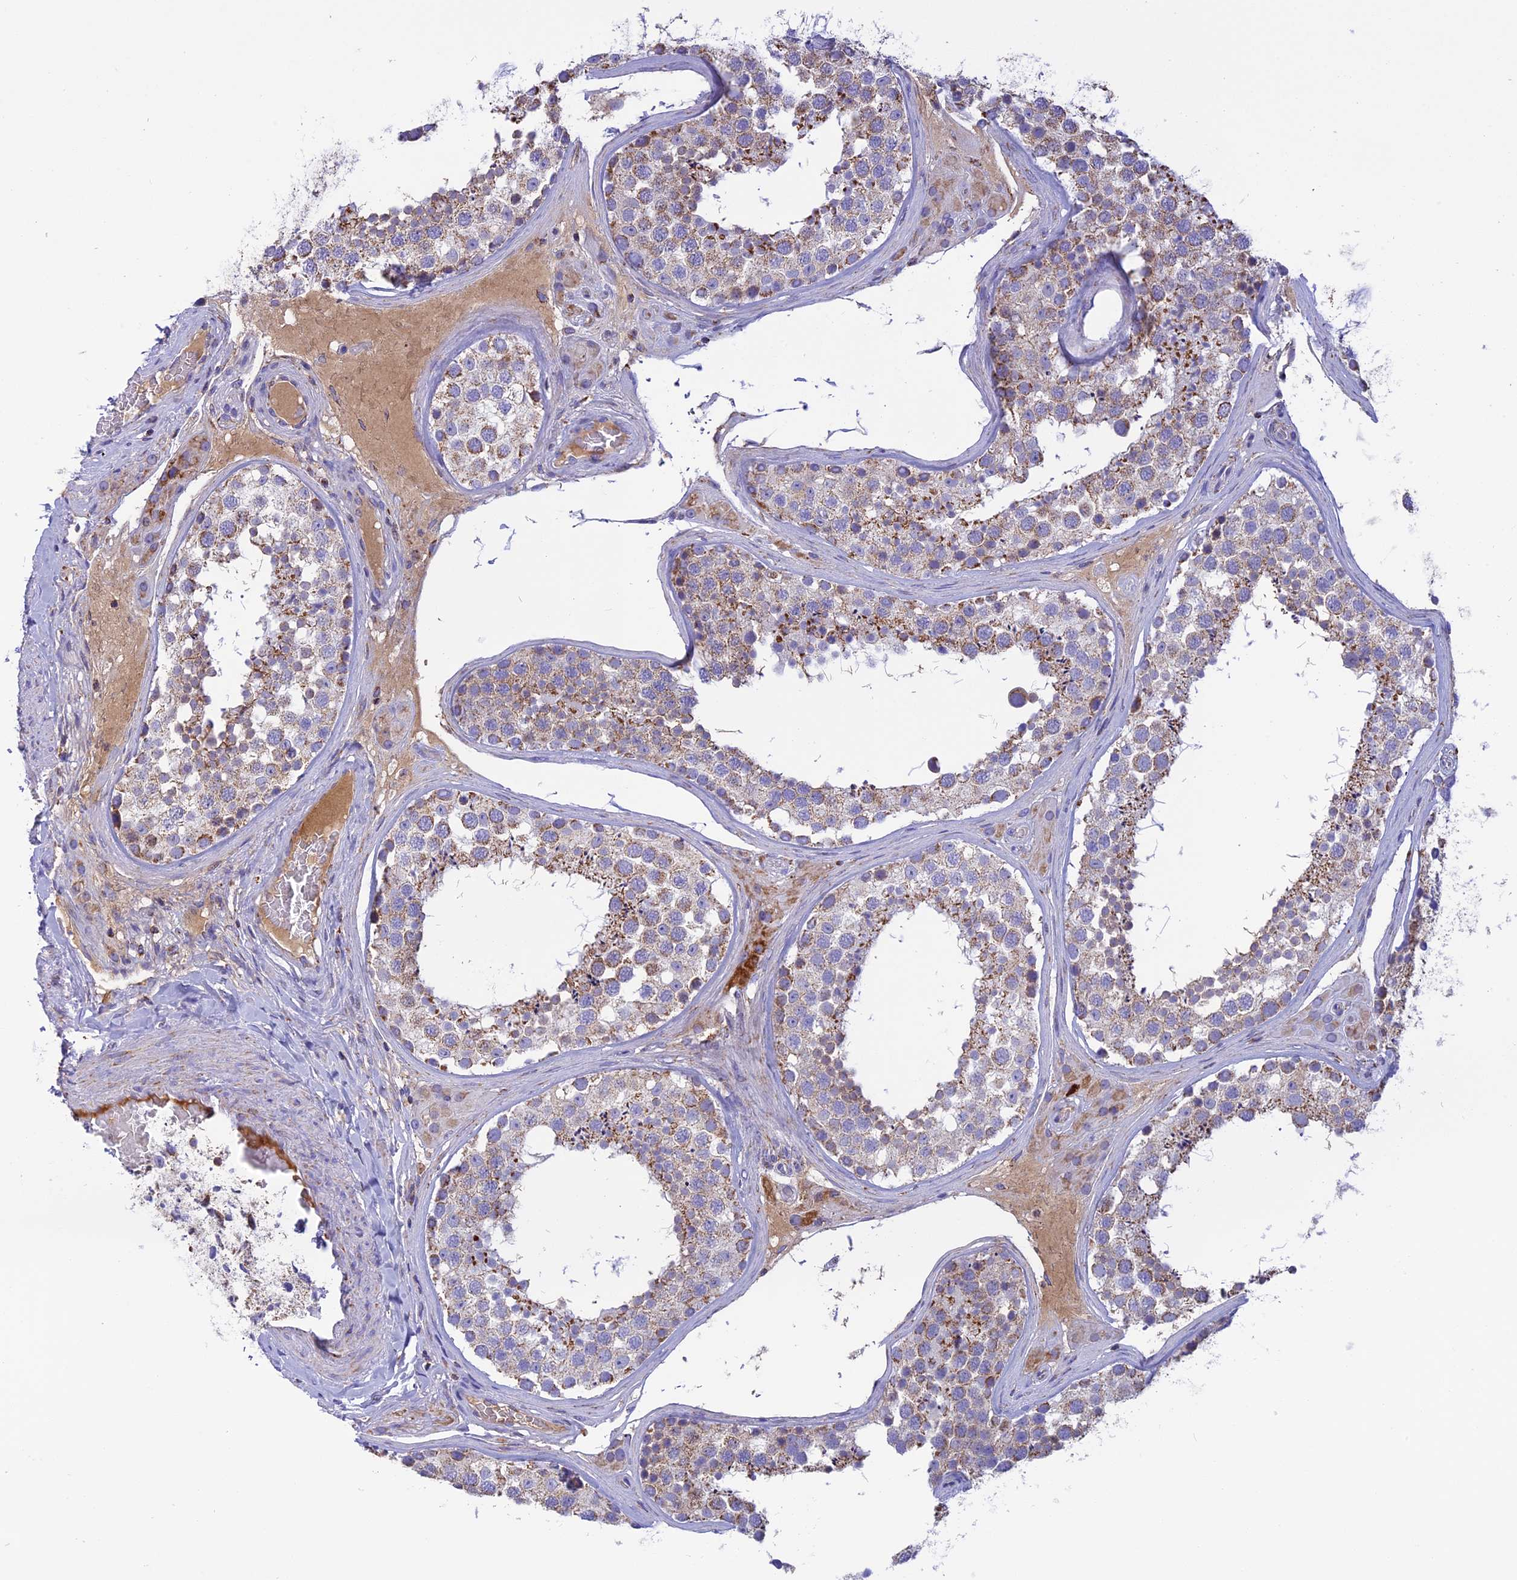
{"staining": {"intensity": "moderate", "quantity": "25%-75%", "location": "cytoplasmic/membranous"}, "tissue": "testis", "cell_type": "Cells in seminiferous ducts", "image_type": "normal", "snomed": [{"axis": "morphology", "description": "Normal tissue, NOS"}, {"axis": "topography", "description": "Testis"}], "caption": "IHC histopathology image of benign testis: human testis stained using immunohistochemistry shows medium levels of moderate protein expression localized specifically in the cytoplasmic/membranous of cells in seminiferous ducts, appearing as a cytoplasmic/membranous brown color.", "gene": "KCNG1", "patient": {"sex": "male", "age": 46}}